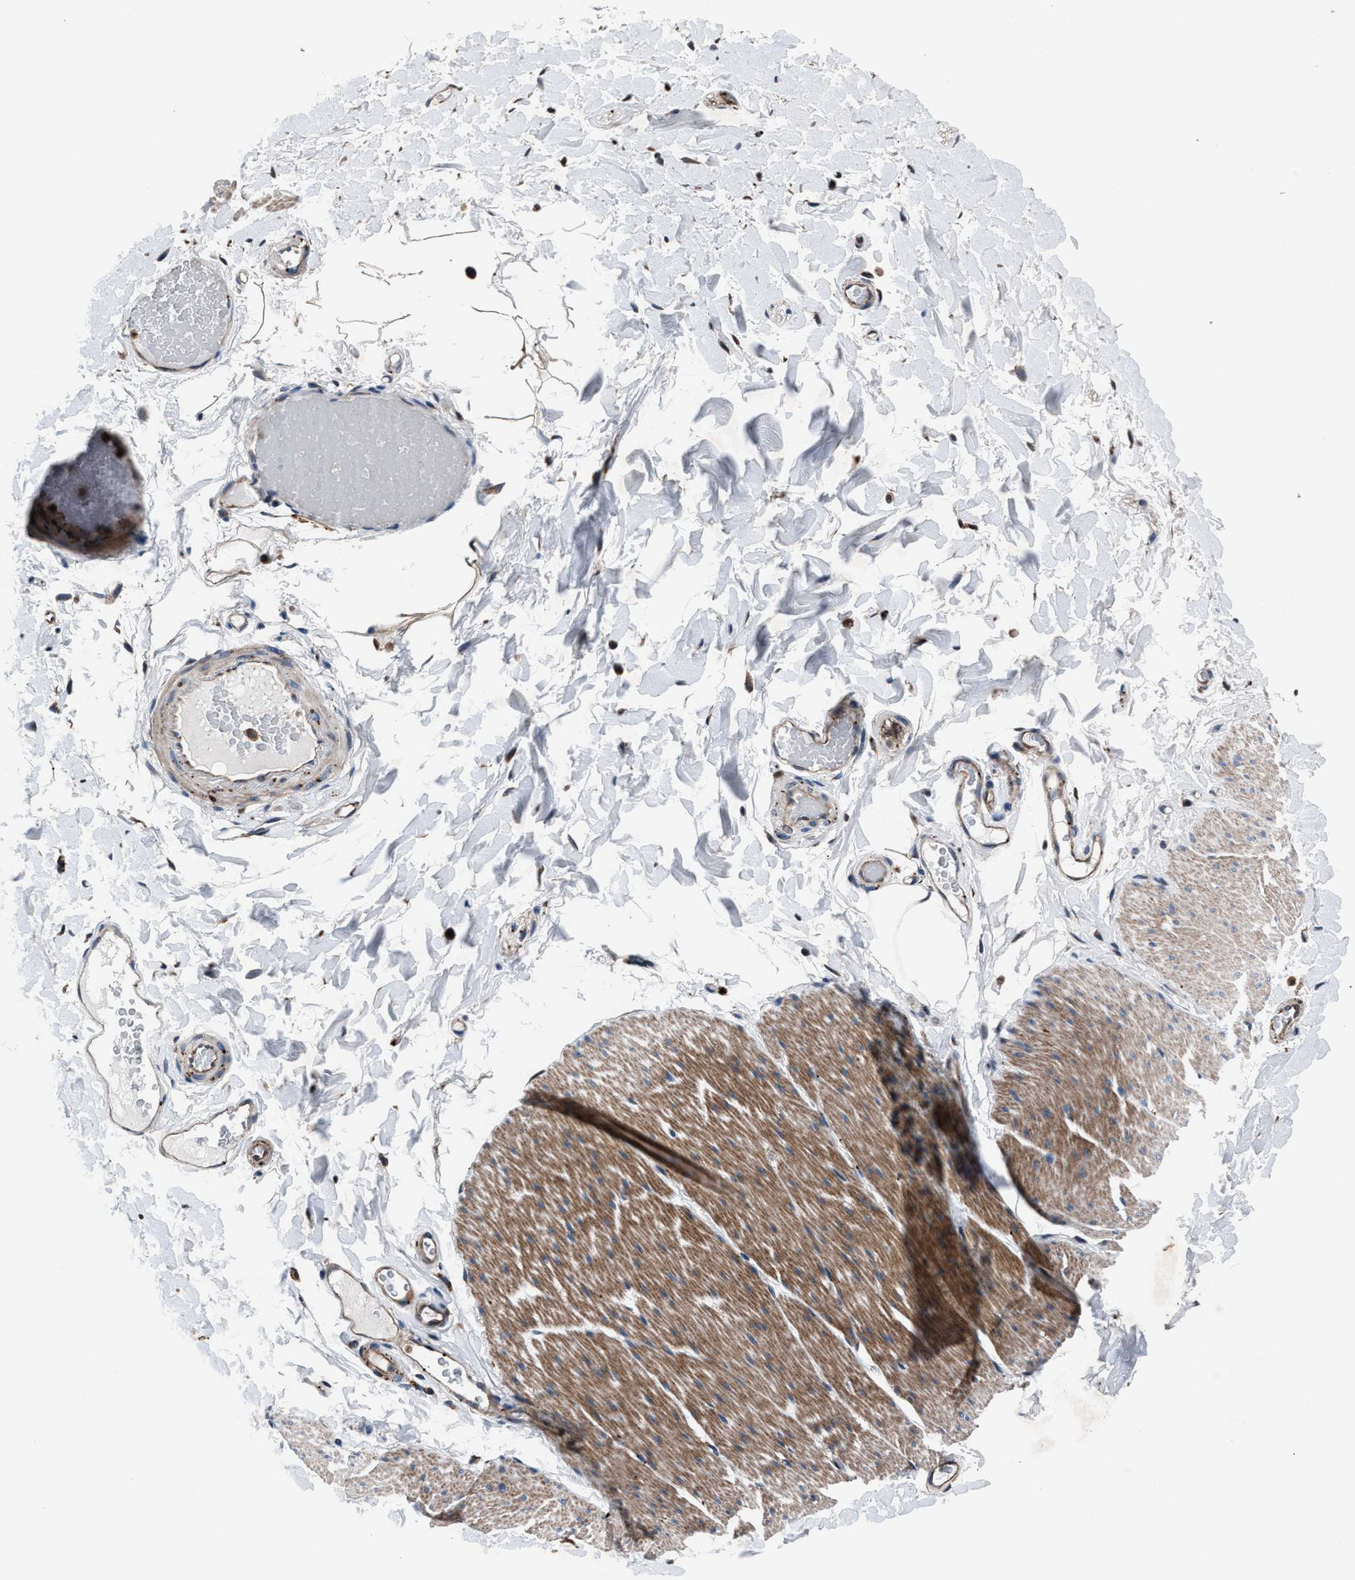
{"staining": {"intensity": "moderate", "quantity": ">75%", "location": "cytoplasmic/membranous"}, "tissue": "smooth muscle", "cell_type": "Smooth muscle cells", "image_type": "normal", "snomed": [{"axis": "morphology", "description": "Normal tissue, NOS"}, {"axis": "topography", "description": "Smooth muscle"}, {"axis": "topography", "description": "Colon"}], "caption": "IHC (DAB (3,3'-diaminobenzidine)) staining of normal smooth muscle exhibits moderate cytoplasmic/membranous protein expression in approximately >75% of smooth muscle cells.", "gene": "MFSD11", "patient": {"sex": "male", "age": 67}}